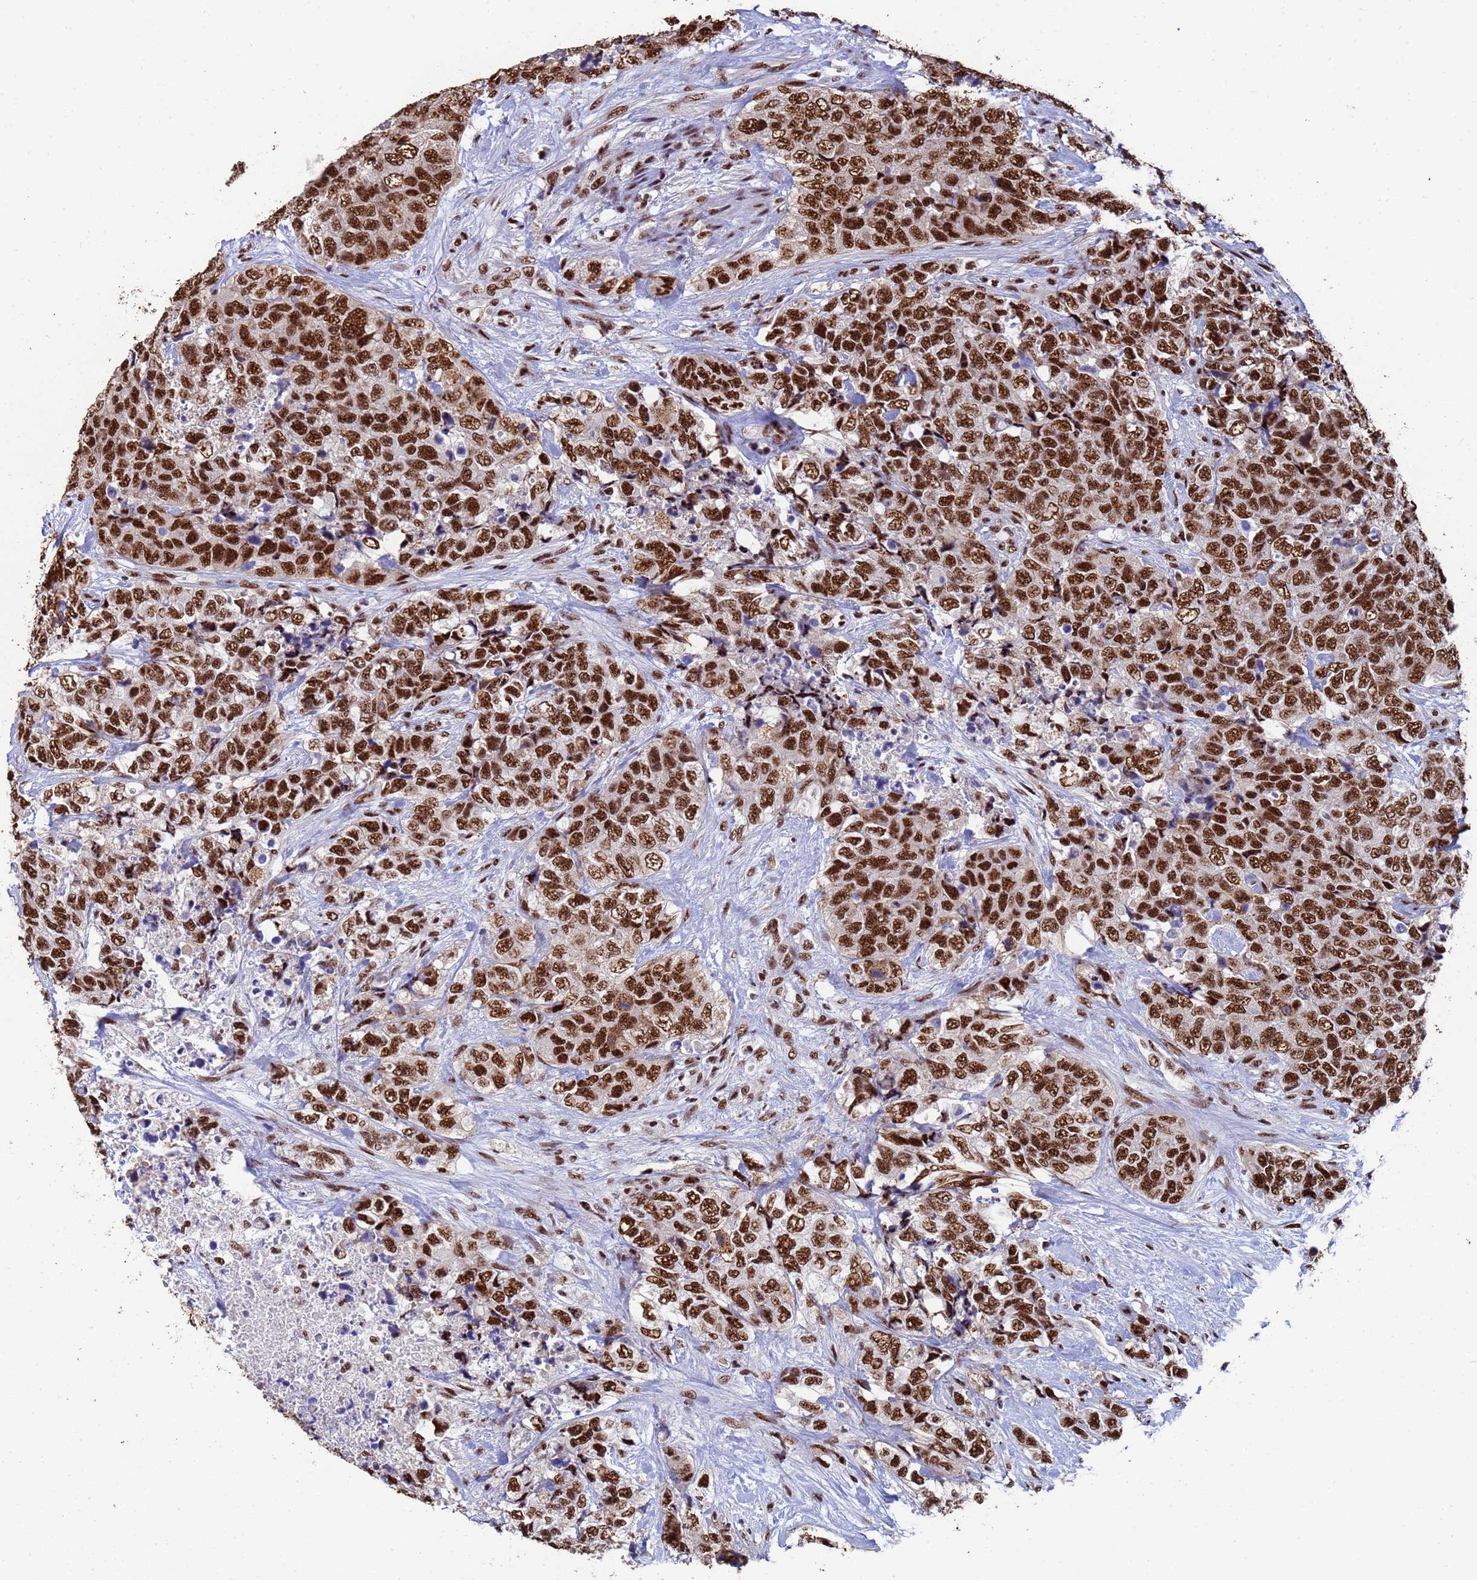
{"staining": {"intensity": "strong", "quantity": ">75%", "location": "nuclear"}, "tissue": "urothelial cancer", "cell_type": "Tumor cells", "image_type": "cancer", "snomed": [{"axis": "morphology", "description": "Urothelial carcinoma, High grade"}, {"axis": "topography", "description": "Urinary bladder"}], "caption": "This histopathology image demonstrates high-grade urothelial carcinoma stained with immunohistochemistry (IHC) to label a protein in brown. The nuclear of tumor cells show strong positivity for the protein. Nuclei are counter-stained blue.", "gene": "SF3B2", "patient": {"sex": "female", "age": 78}}